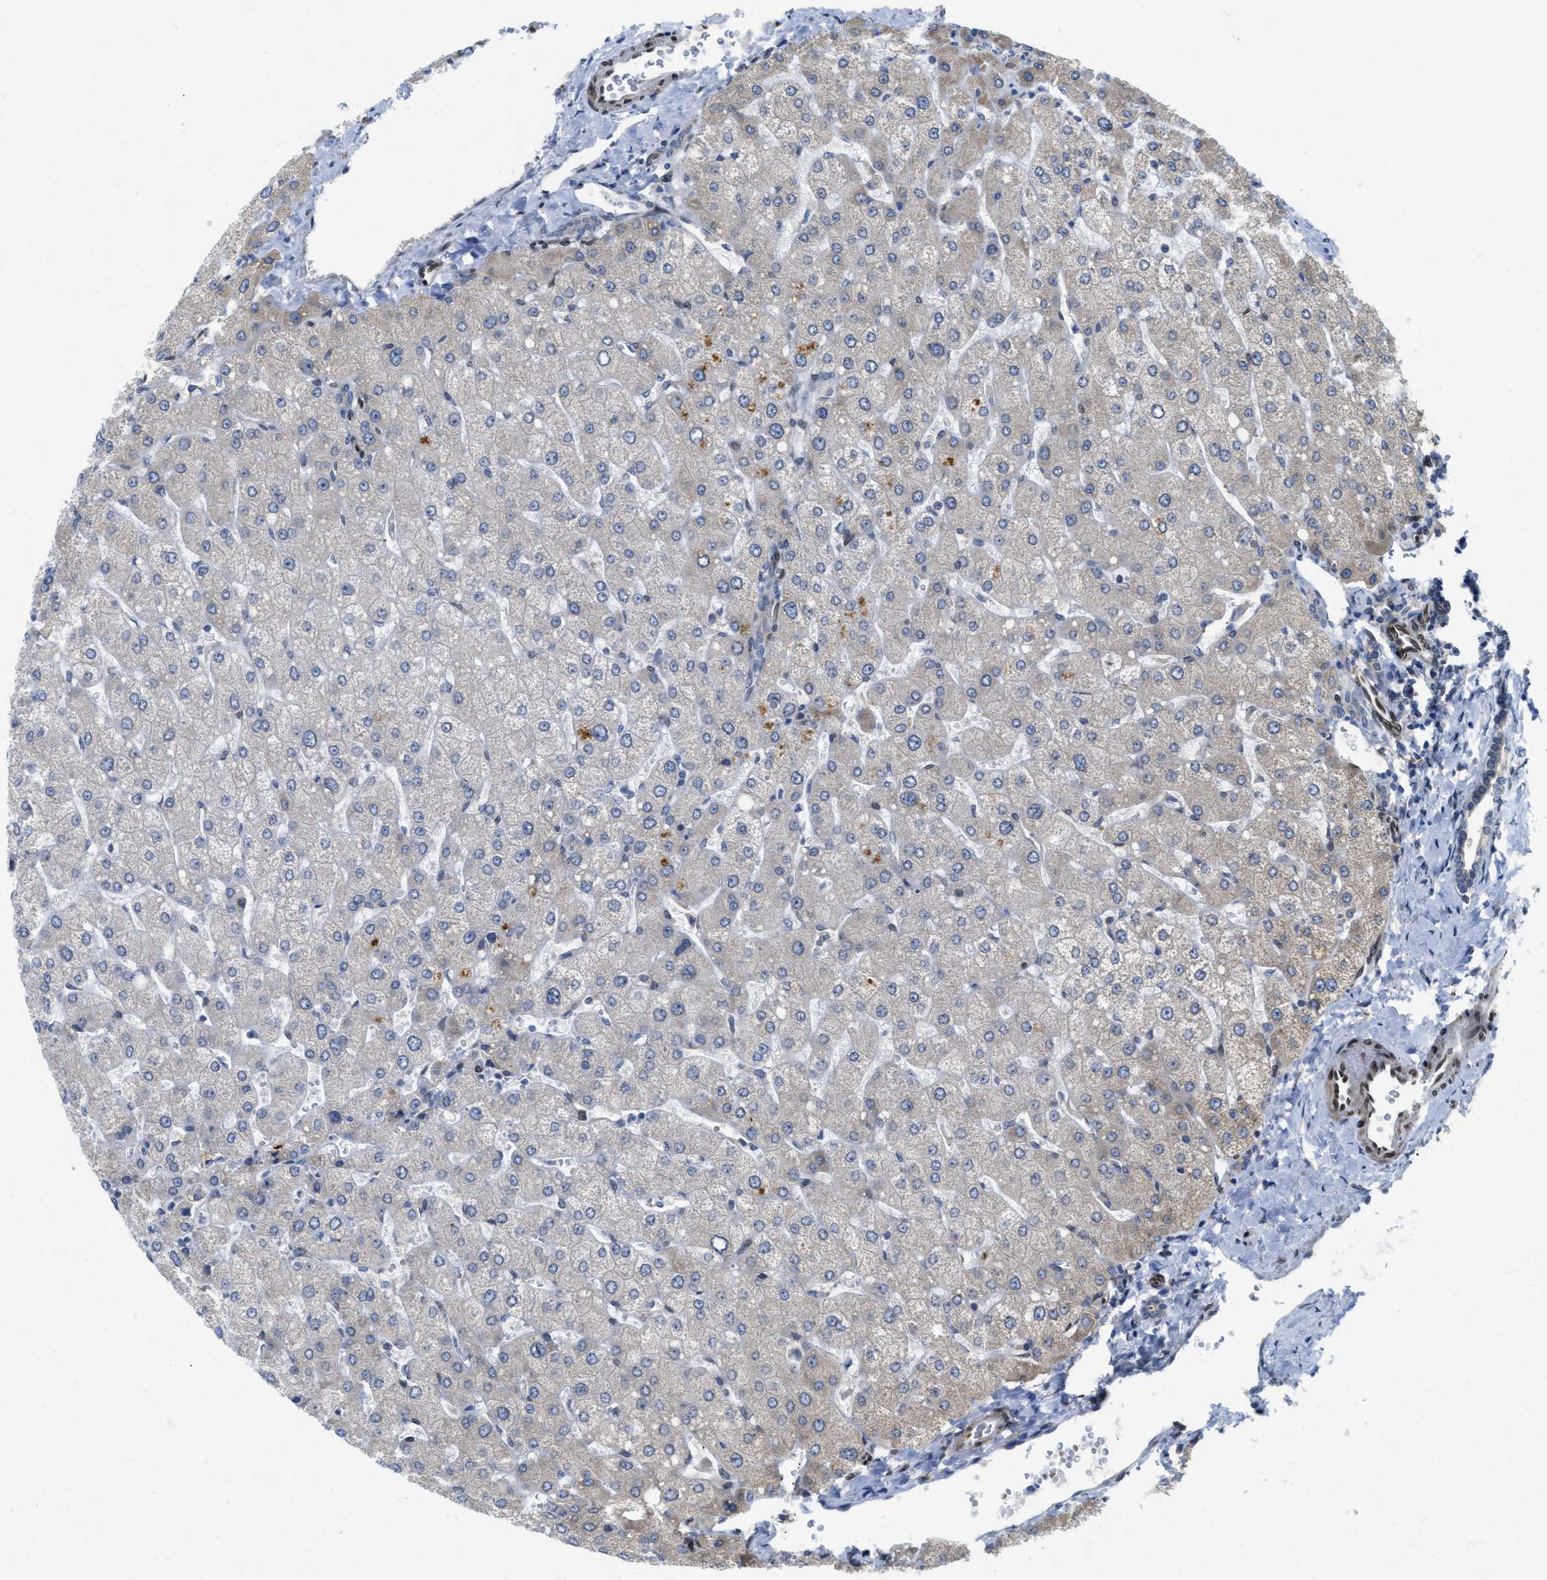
{"staining": {"intensity": "negative", "quantity": "none", "location": "none"}, "tissue": "liver", "cell_type": "Cholangiocytes", "image_type": "normal", "snomed": [{"axis": "morphology", "description": "Normal tissue, NOS"}, {"axis": "topography", "description": "Liver"}], "caption": "An immunohistochemistry image of unremarkable liver is shown. There is no staining in cholangiocytes of liver. (DAB (3,3'-diaminobenzidine) immunohistochemistry (IHC) visualized using brightfield microscopy, high magnification).", "gene": "EIF2AK3", "patient": {"sex": "male", "age": 55}}